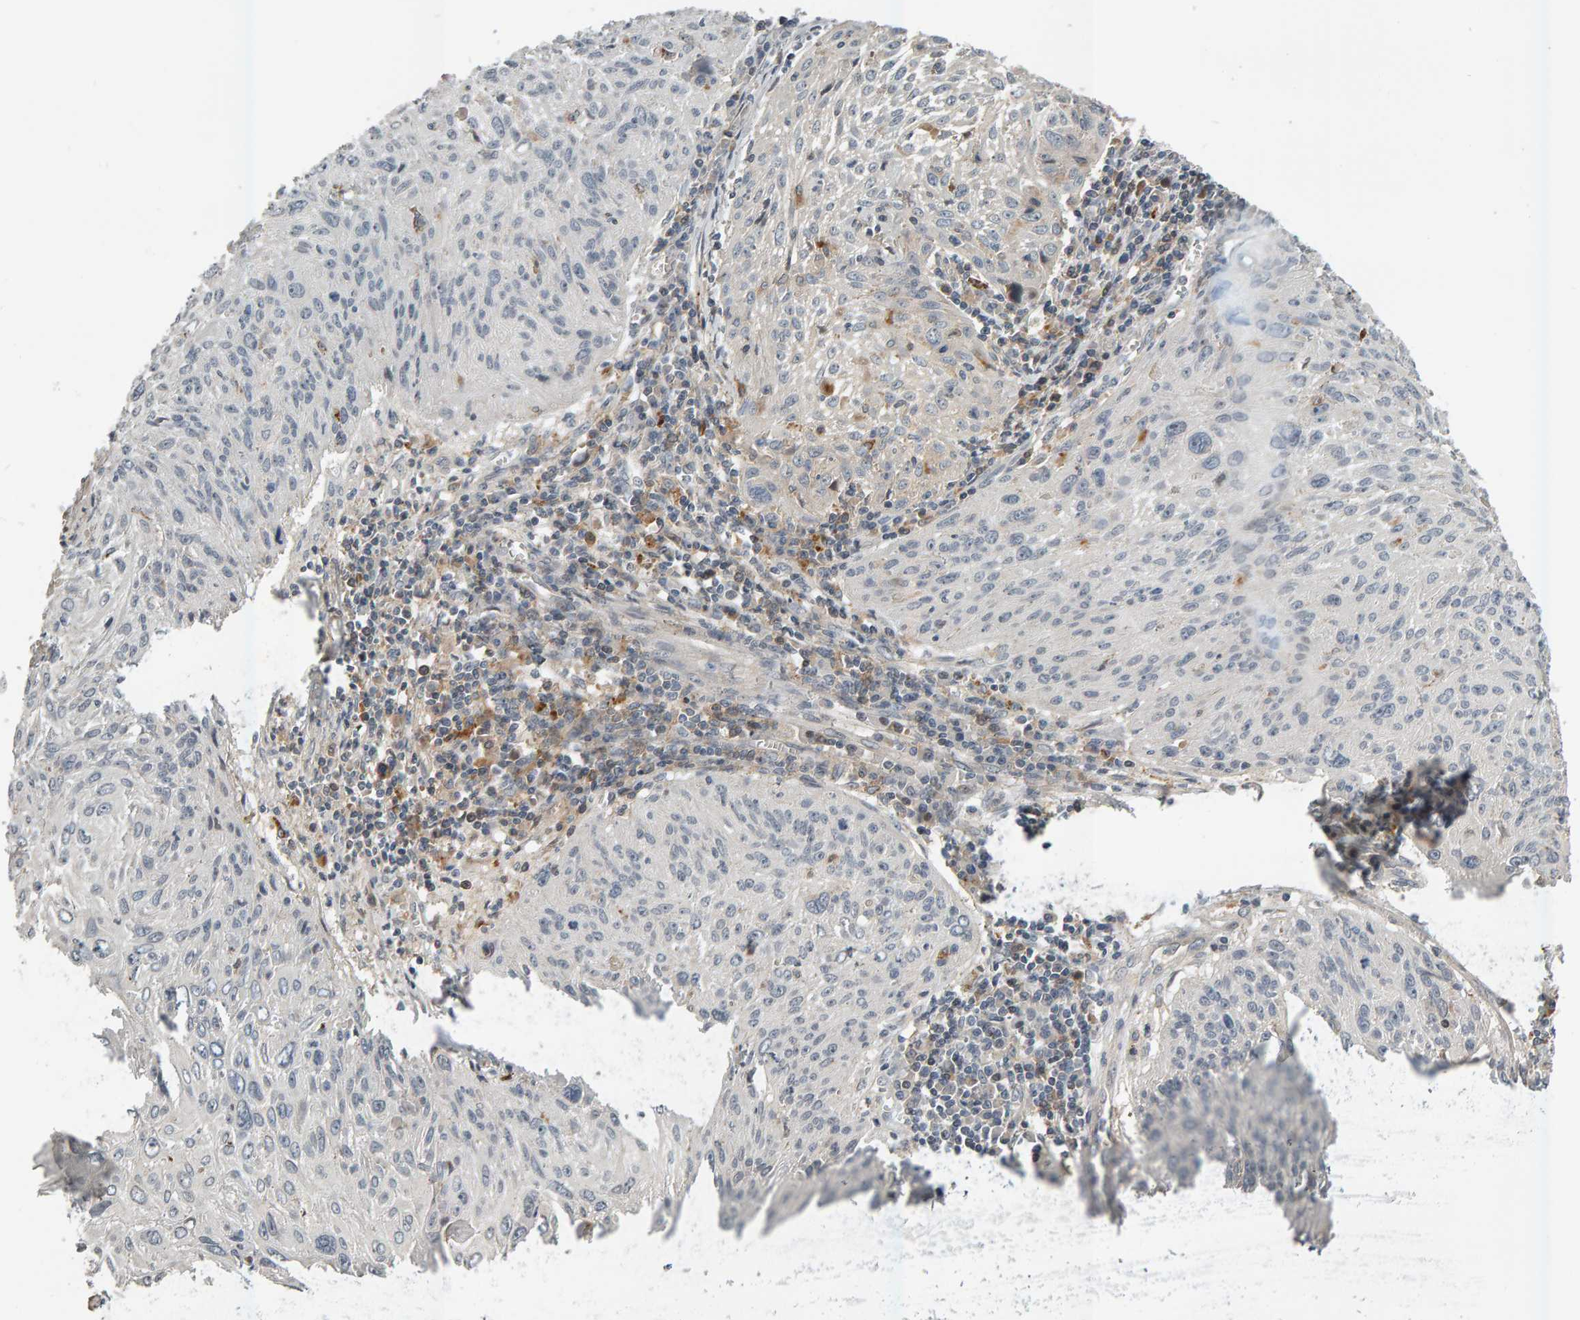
{"staining": {"intensity": "negative", "quantity": "none", "location": "none"}, "tissue": "cervical cancer", "cell_type": "Tumor cells", "image_type": "cancer", "snomed": [{"axis": "morphology", "description": "Squamous cell carcinoma, NOS"}, {"axis": "topography", "description": "Cervix"}], "caption": "This is a photomicrograph of immunohistochemistry (IHC) staining of cervical squamous cell carcinoma, which shows no expression in tumor cells.", "gene": "ZNF160", "patient": {"sex": "female", "age": 51}}